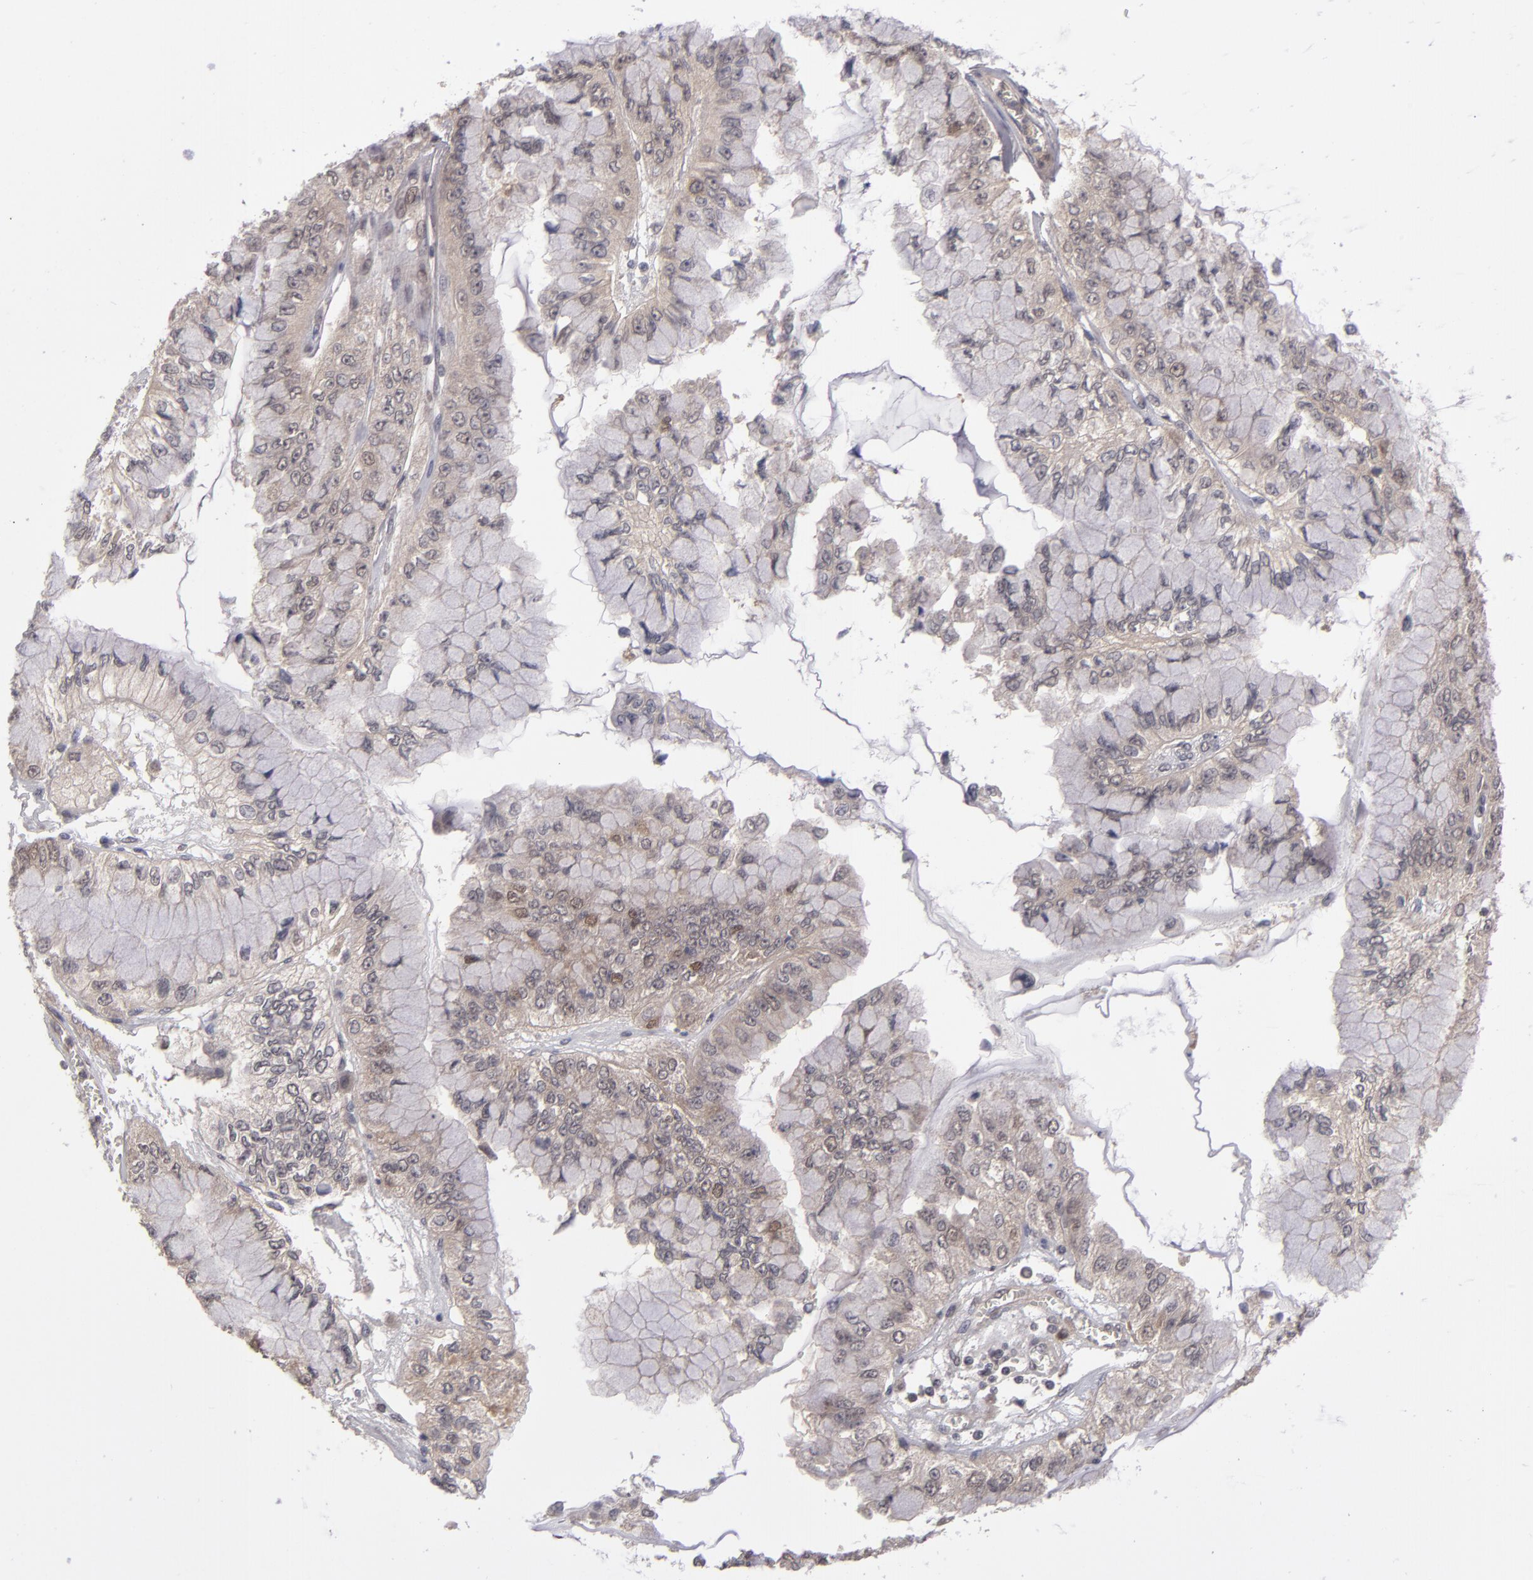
{"staining": {"intensity": "moderate", "quantity": ">75%", "location": "cytoplasmic/membranous"}, "tissue": "liver cancer", "cell_type": "Tumor cells", "image_type": "cancer", "snomed": [{"axis": "morphology", "description": "Cholangiocarcinoma"}, {"axis": "topography", "description": "Liver"}], "caption": "Tumor cells show medium levels of moderate cytoplasmic/membranous staining in about >75% of cells in human liver cholangiocarcinoma.", "gene": "TYMS", "patient": {"sex": "female", "age": 79}}